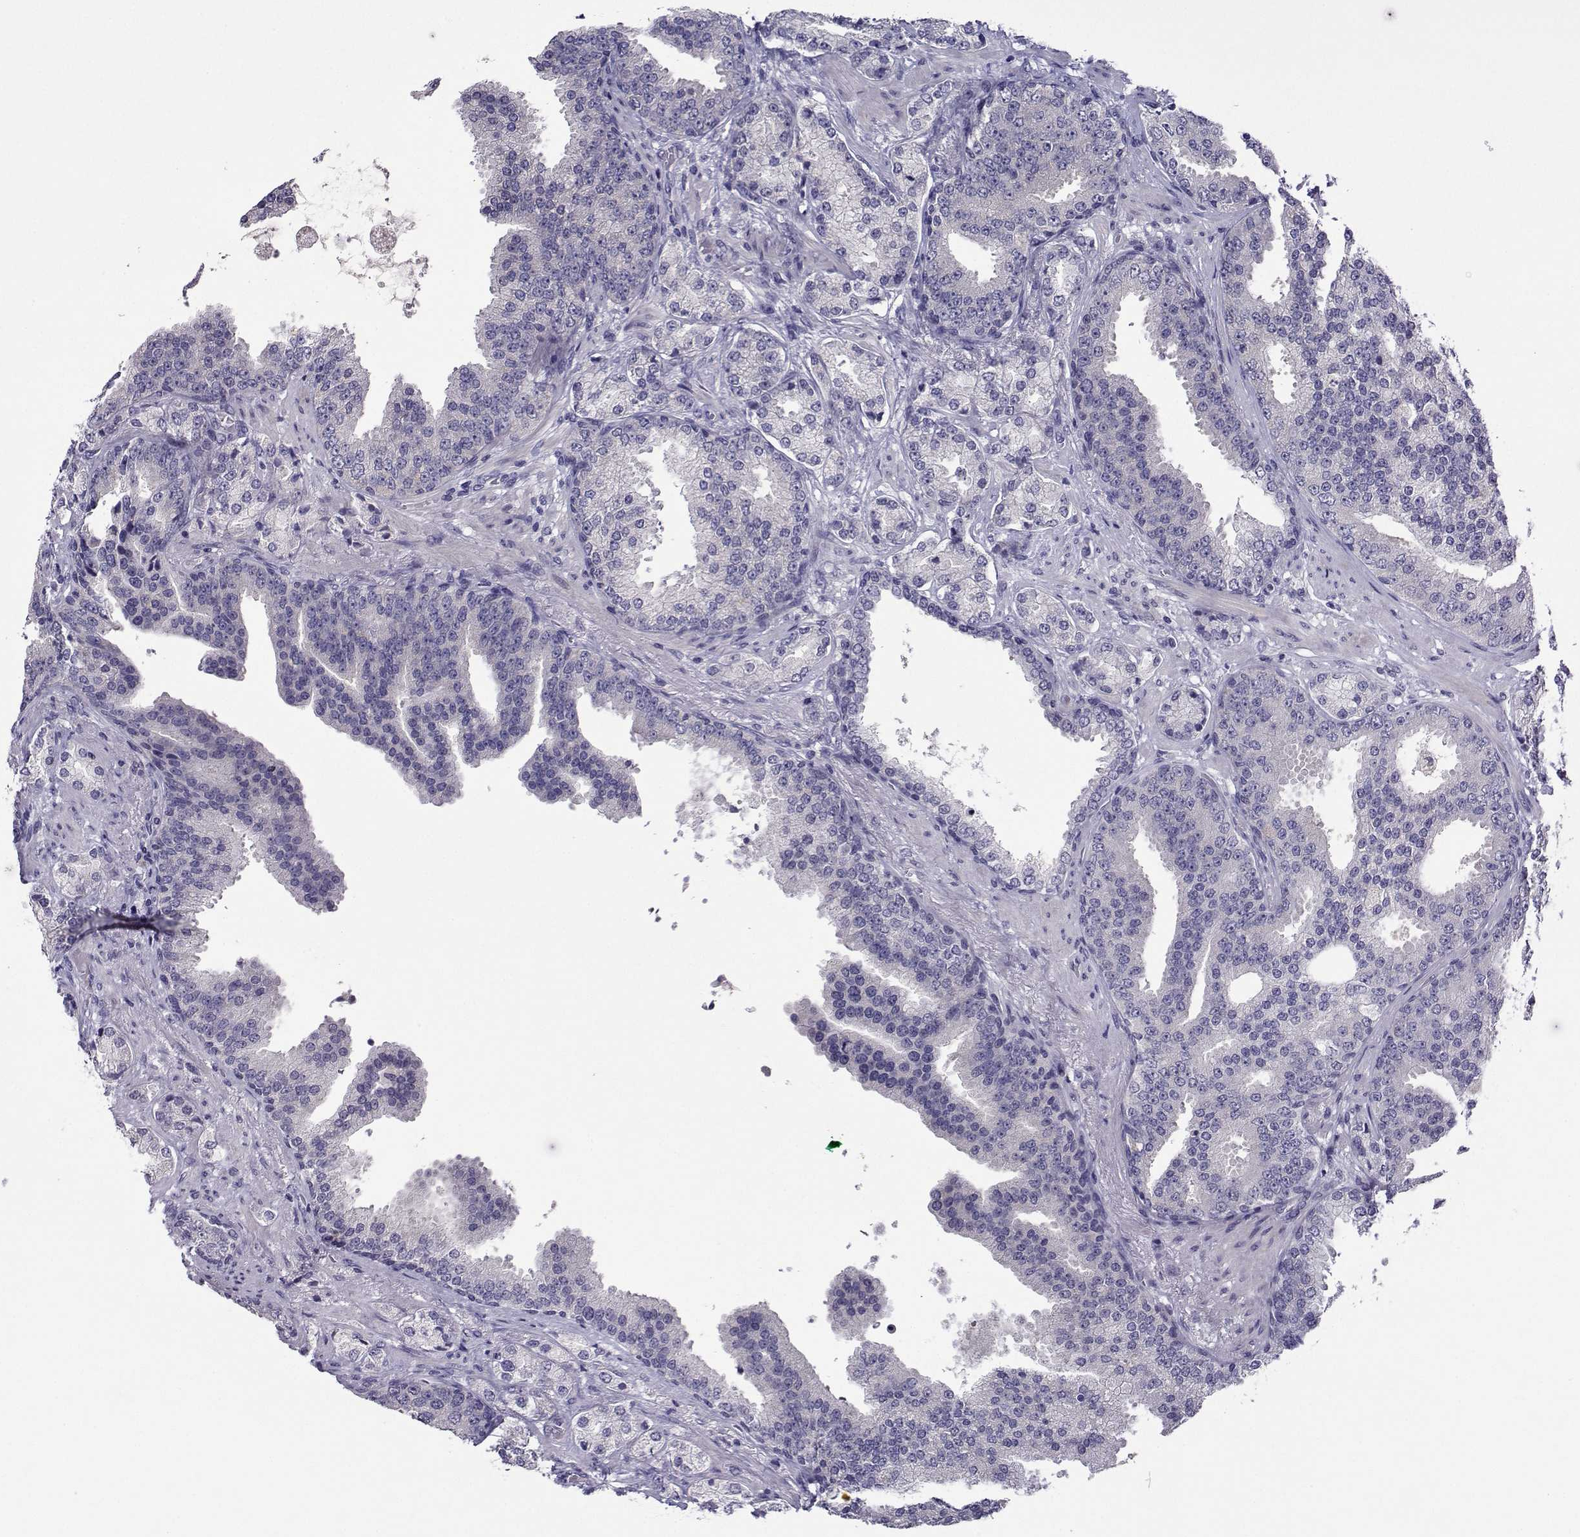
{"staining": {"intensity": "negative", "quantity": "none", "location": "none"}, "tissue": "prostate cancer", "cell_type": "Tumor cells", "image_type": "cancer", "snomed": [{"axis": "morphology", "description": "Adenocarcinoma, Low grade"}, {"axis": "topography", "description": "Prostate"}], "caption": "DAB (3,3'-diaminobenzidine) immunohistochemical staining of prostate low-grade adenocarcinoma reveals no significant positivity in tumor cells.", "gene": "DDX20", "patient": {"sex": "male", "age": 68}}